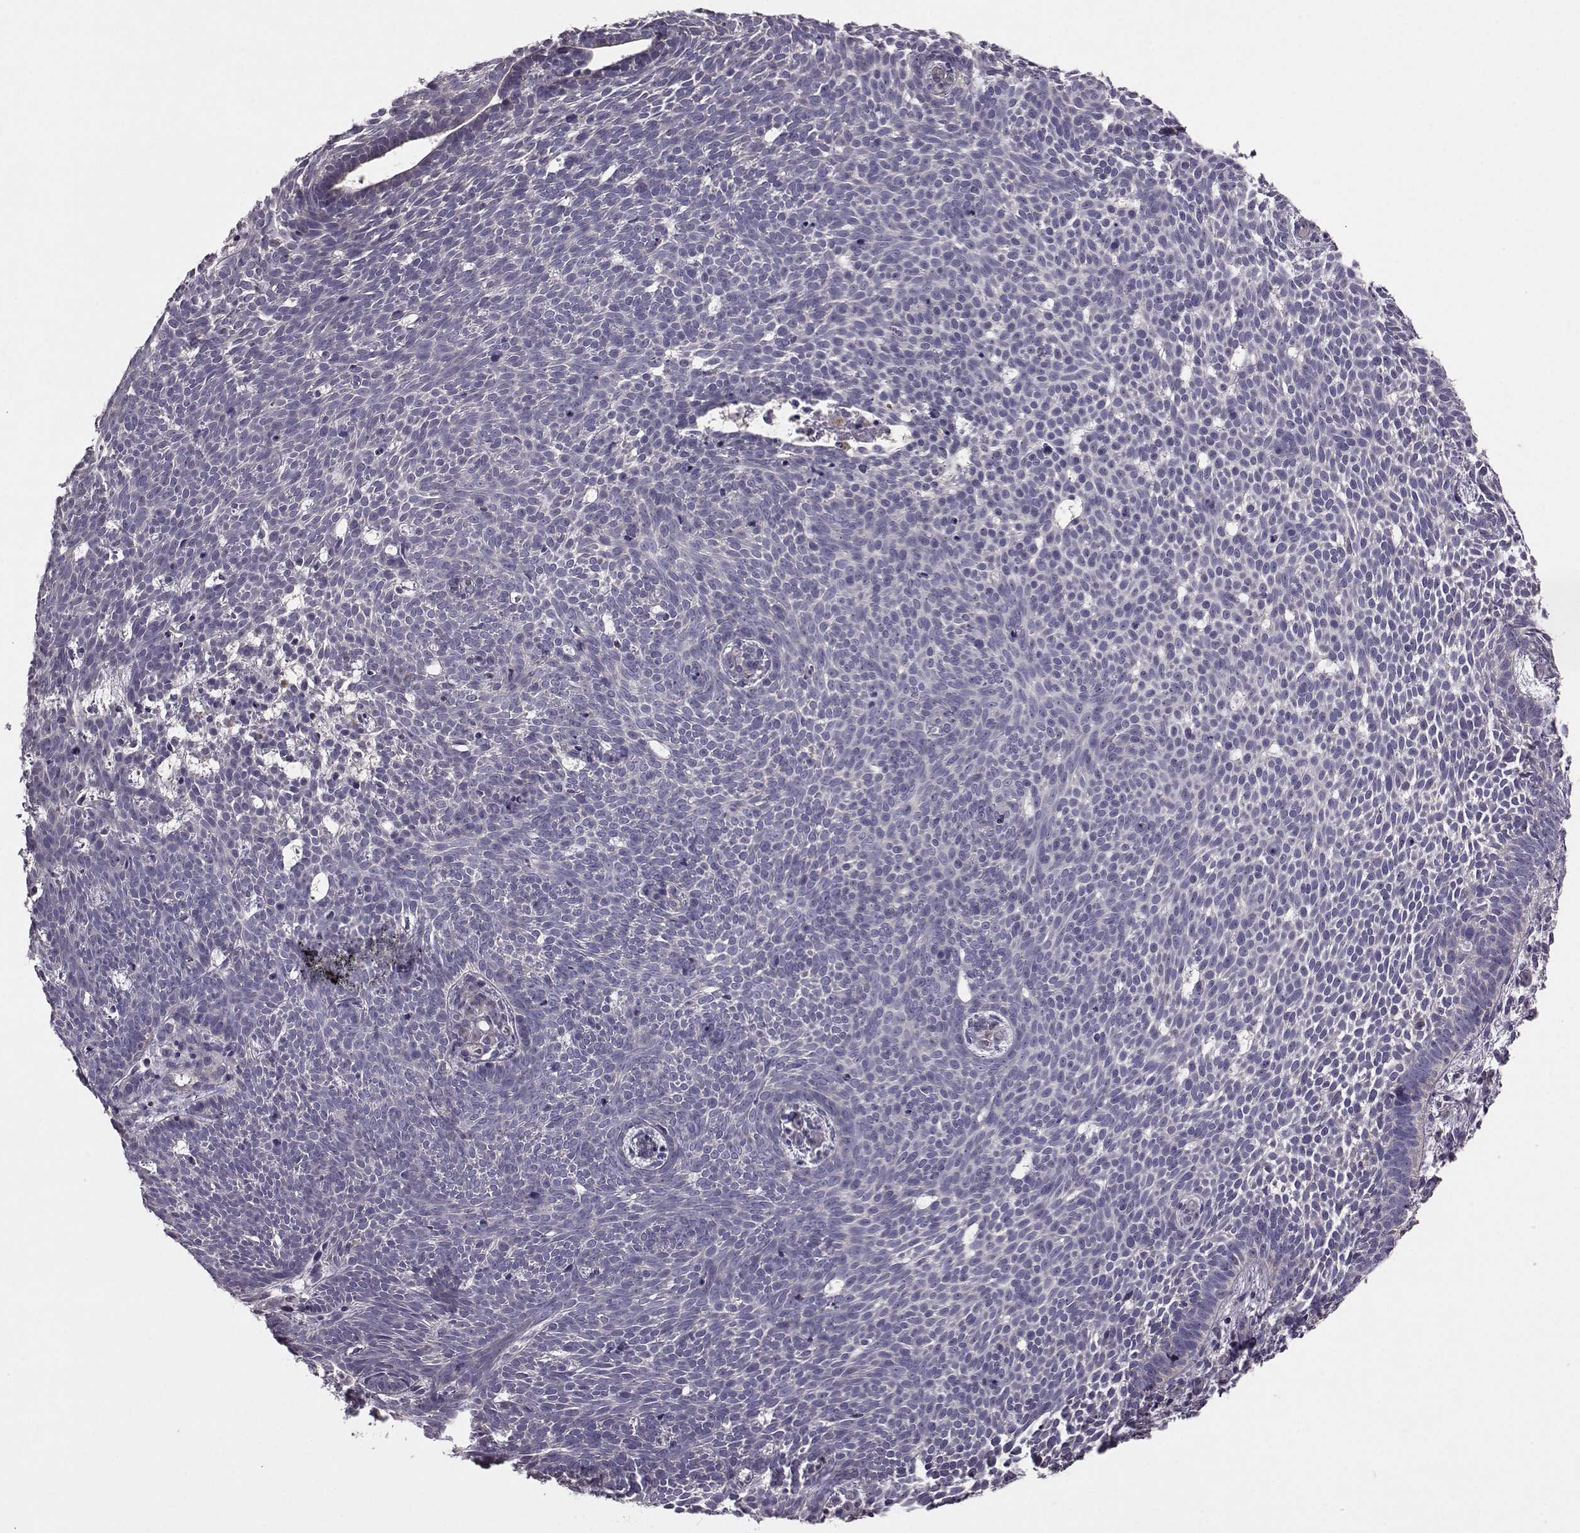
{"staining": {"intensity": "negative", "quantity": "none", "location": "none"}, "tissue": "skin cancer", "cell_type": "Tumor cells", "image_type": "cancer", "snomed": [{"axis": "morphology", "description": "Basal cell carcinoma"}, {"axis": "topography", "description": "Skin"}], "caption": "There is no significant positivity in tumor cells of skin basal cell carcinoma. Brightfield microscopy of immunohistochemistry (IHC) stained with DAB (3,3'-diaminobenzidine) (brown) and hematoxylin (blue), captured at high magnification.", "gene": "ADGRG2", "patient": {"sex": "male", "age": 59}}